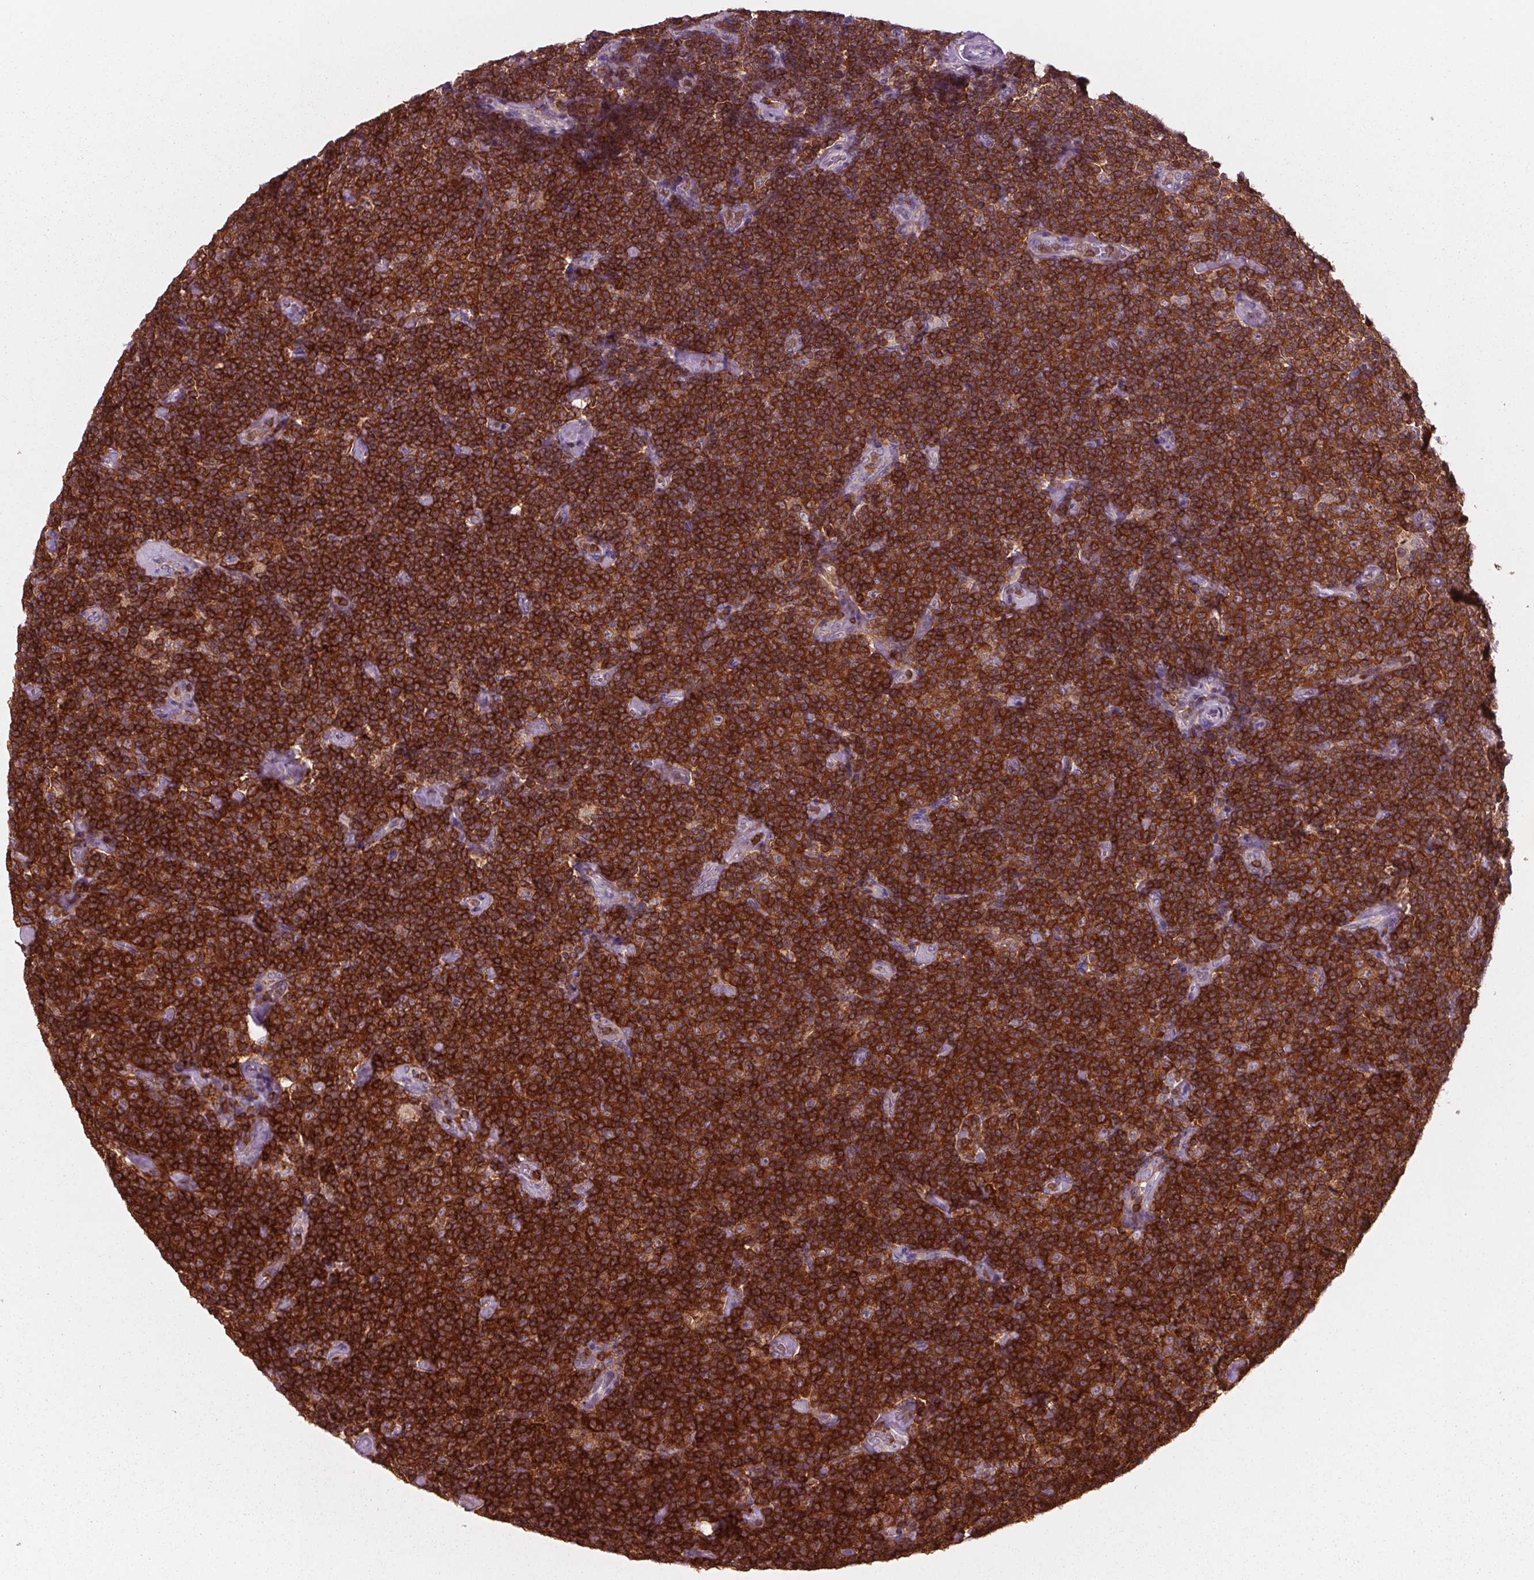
{"staining": {"intensity": "strong", "quantity": ">75%", "location": "cytoplasmic/membranous"}, "tissue": "lymphoma", "cell_type": "Tumor cells", "image_type": "cancer", "snomed": [{"axis": "morphology", "description": "Malignant lymphoma, non-Hodgkin's type, Low grade"}, {"axis": "topography", "description": "Lymph node"}], "caption": "The image exhibits staining of malignant lymphoma, non-Hodgkin's type (low-grade), revealing strong cytoplasmic/membranous protein expression (brown color) within tumor cells.", "gene": "ARHGAP25", "patient": {"sex": "male", "age": 81}}